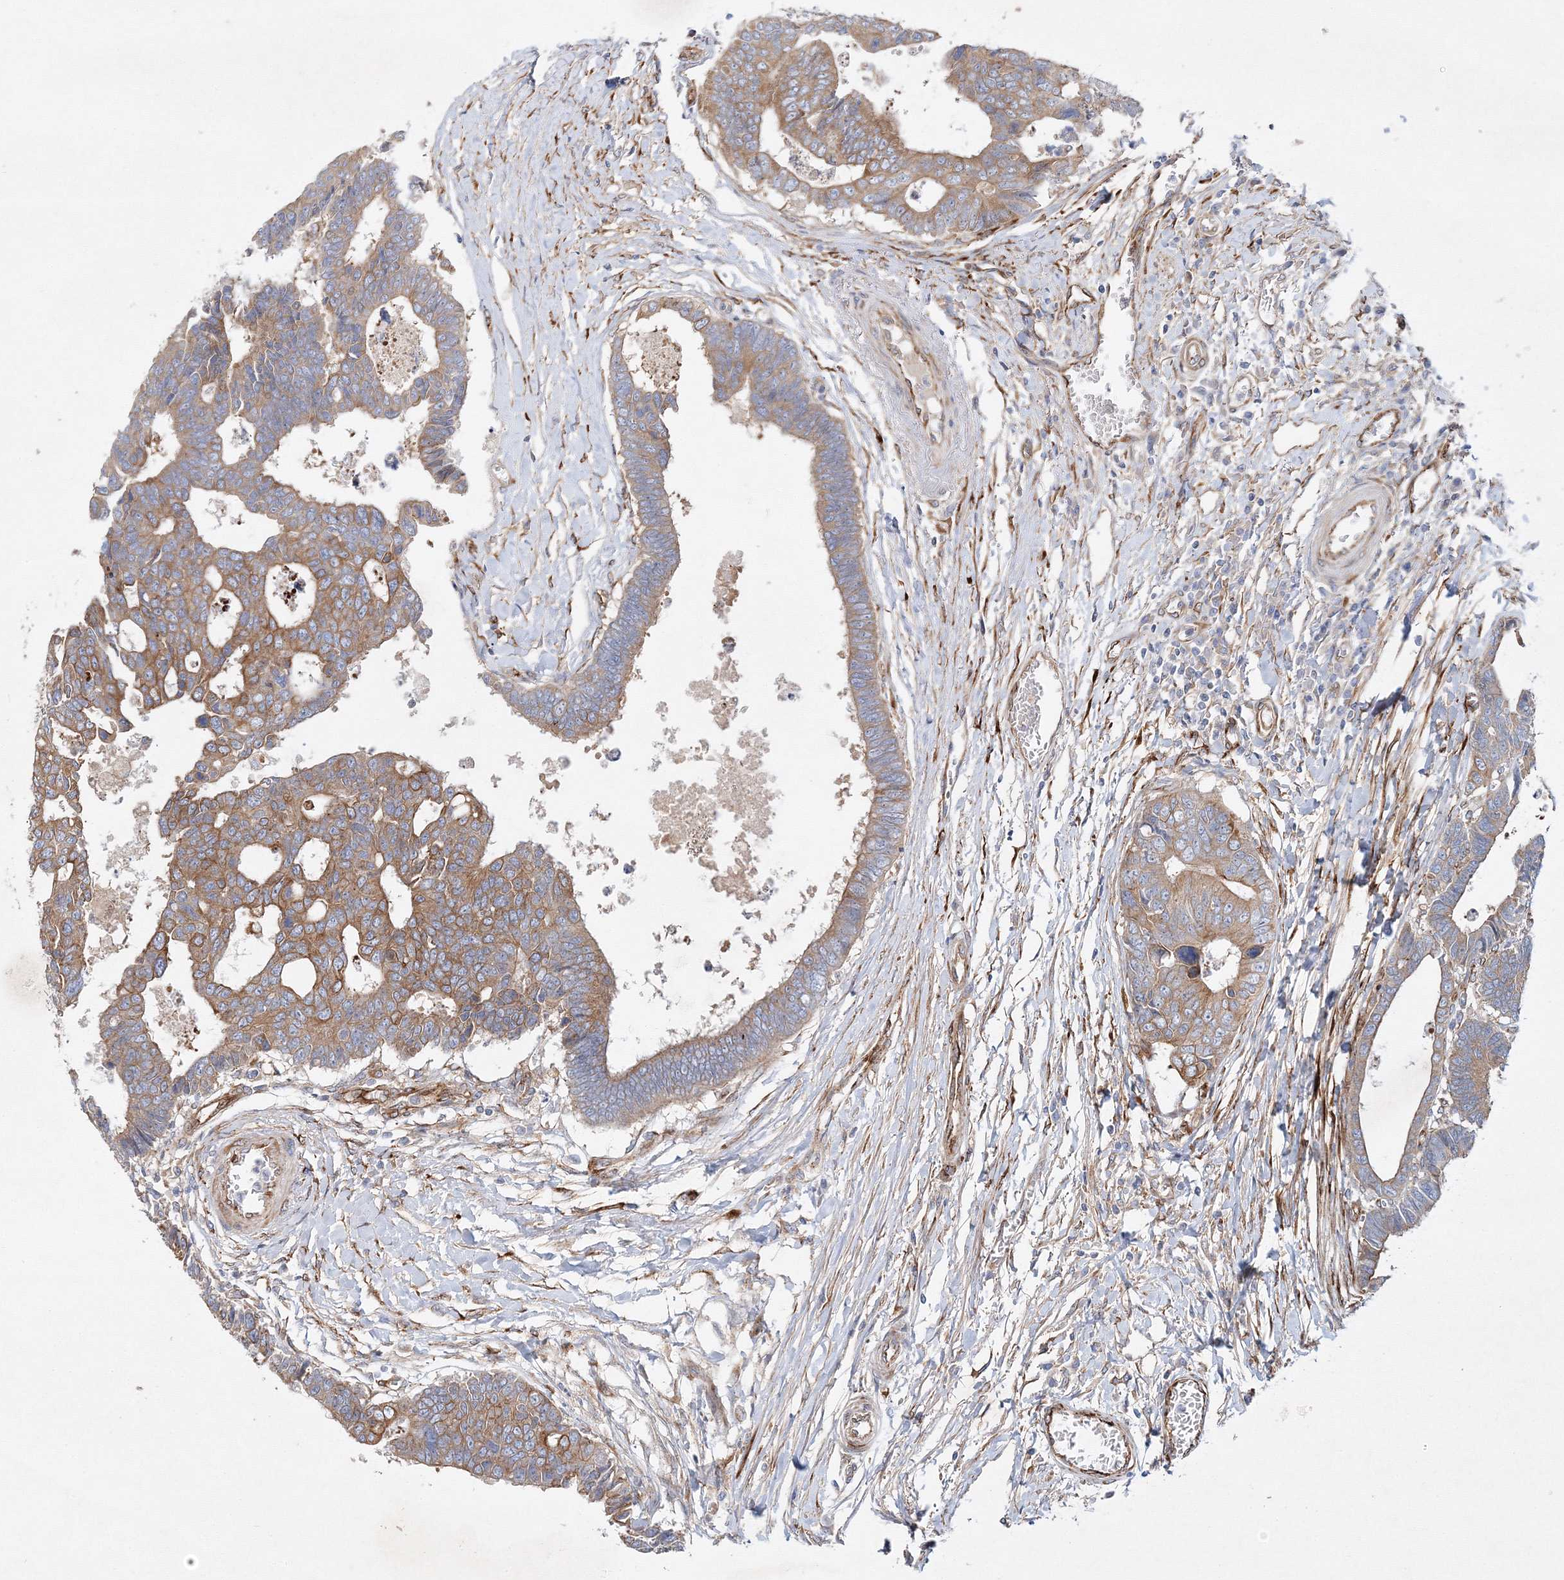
{"staining": {"intensity": "moderate", "quantity": ">75%", "location": "cytoplasmic/membranous"}, "tissue": "colorectal cancer", "cell_type": "Tumor cells", "image_type": "cancer", "snomed": [{"axis": "morphology", "description": "Adenocarcinoma, NOS"}, {"axis": "topography", "description": "Rectum"}], "caption": "Human colorectal adenocarcinoma stained with a protein marker reveals moderate staining in tumor cells.", "gene": "ZFYVE16", "patient": {"sex": "male", "age": 84}}